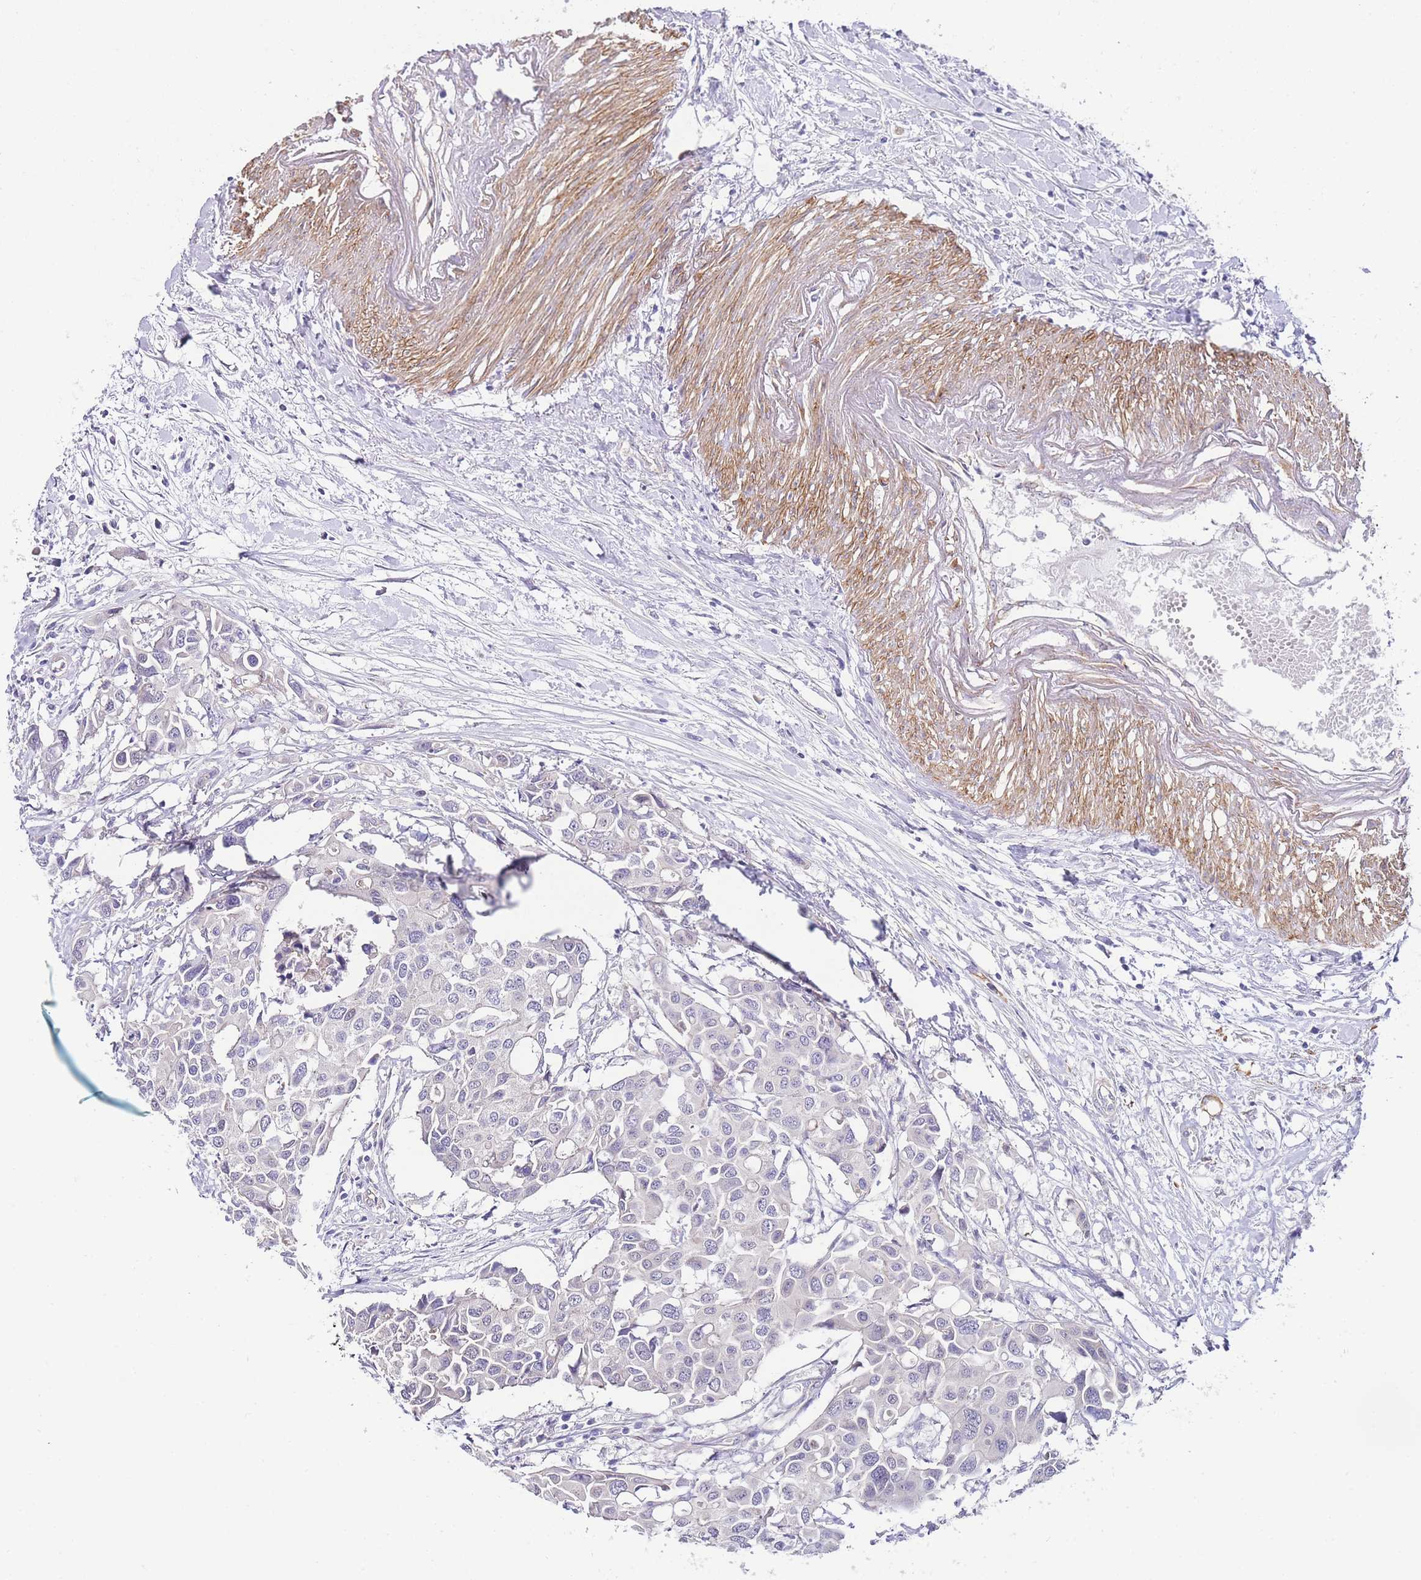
{"staining": {"intensity": "negative", "quantity": "none", "location": "none"}, "tissue": "colorectal cancer", "cell_type": "Tumor cells", "image_type": "cancer", "snomed": [{"axis": "morphology", "description": "Adenocarcinoma, NOS"}, {"axis": "topography", "description": "Colon"}], "caption": "A high-resolution photomicrograph shows immunohistochemistry staining of colorectal cancer, which exhibits no significant expression in tumor cells.", "gene": "PDCD7", "patient": {"sex": "male", "age": 77}}